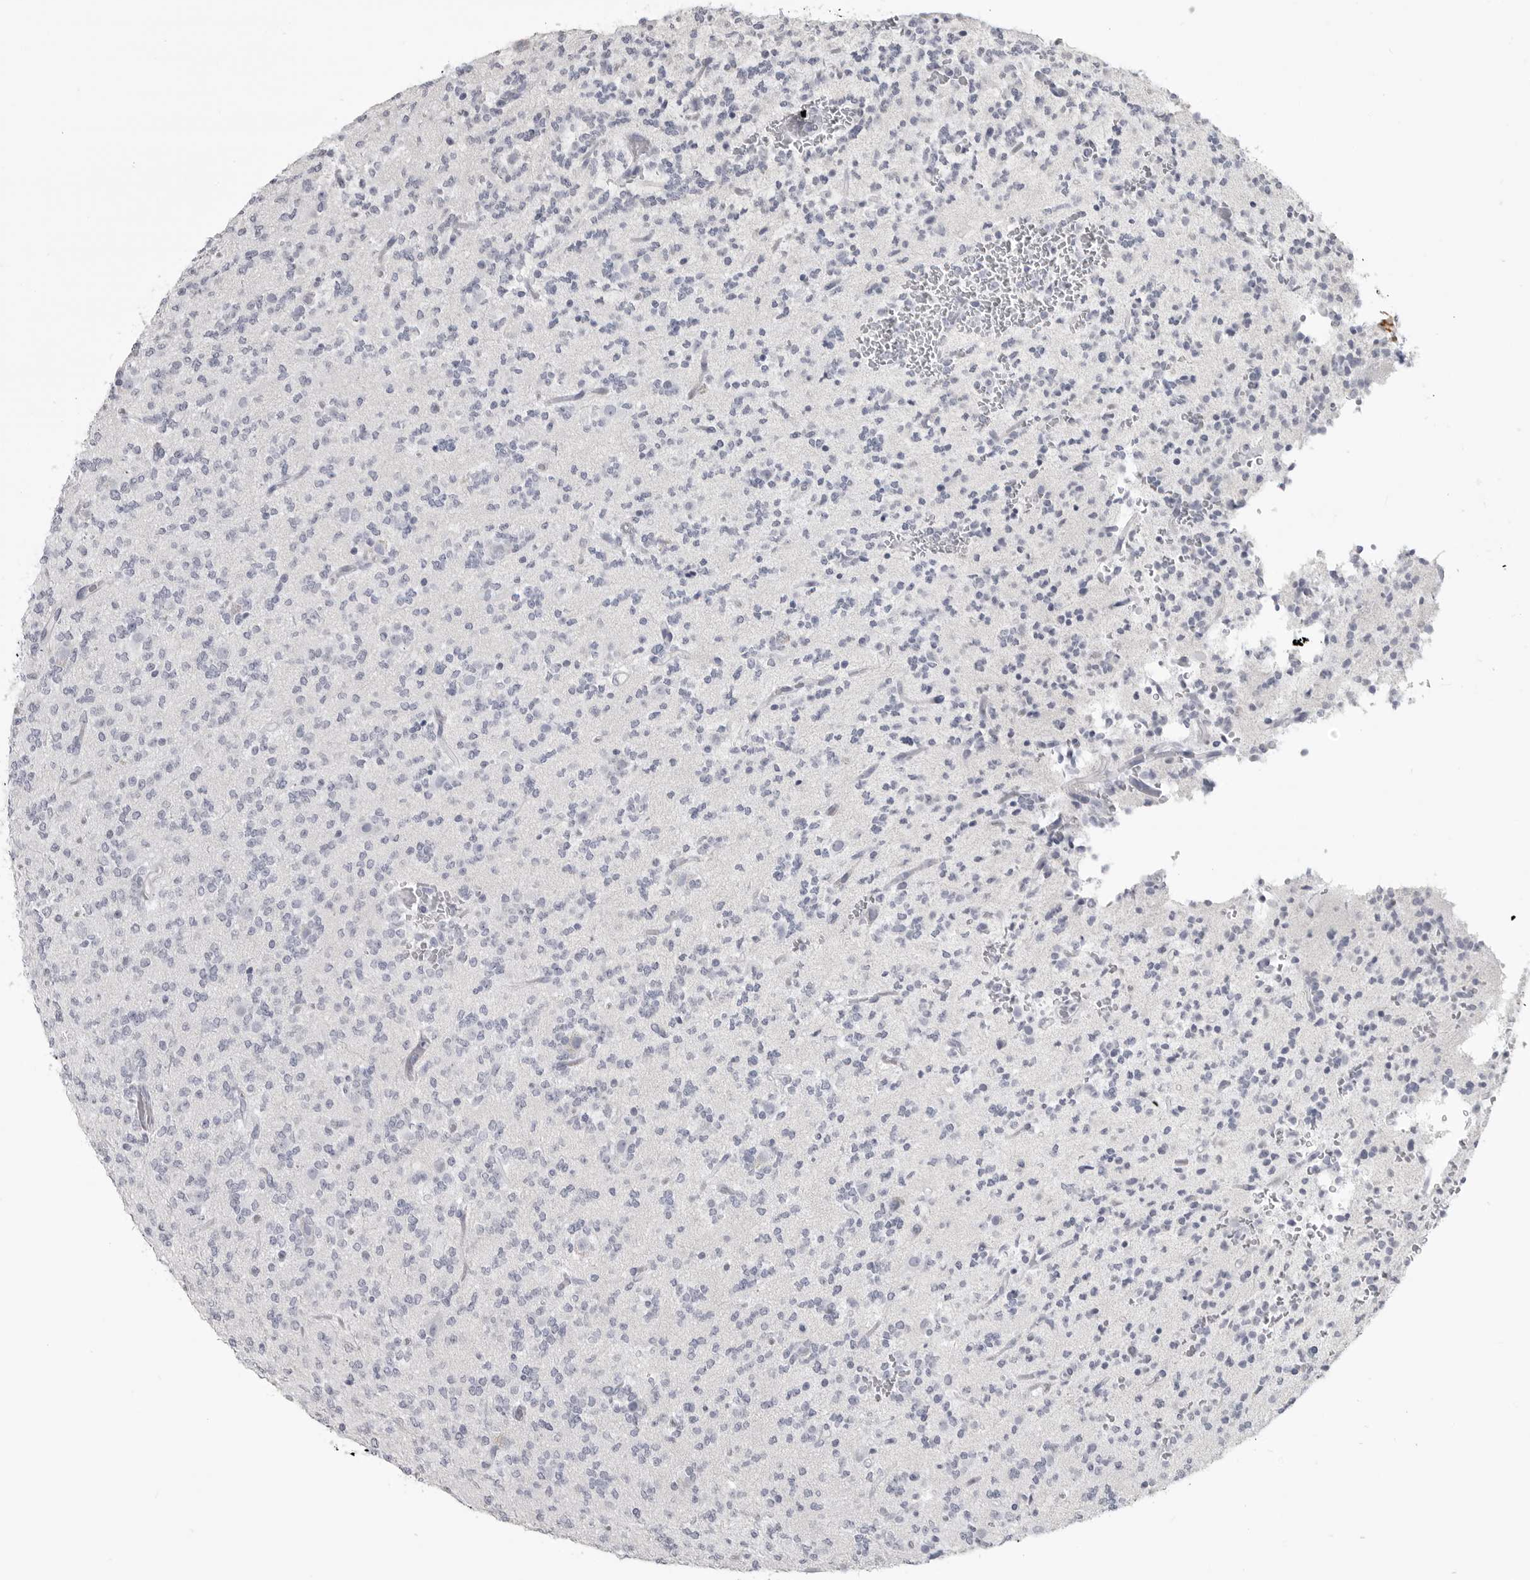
{"staining": {"intensity": "negative", "quantity": "none", "location": "none"}, "tissue": "glioma", "cell_type": "Tumor cells", "image_type": "cancer", "snomed": [{"axis": "morphology", "description": "Glioma, malignant, Low grade"}, {"axis": "topography", "description": "Brain"}], "caption": "Immunohistochemistry photomicrograph of glioma stained for a protein (brown), which shows no expression in tumor cells.", "gene": "LY6D", "patient": {"sex": "male", "age": 38}}